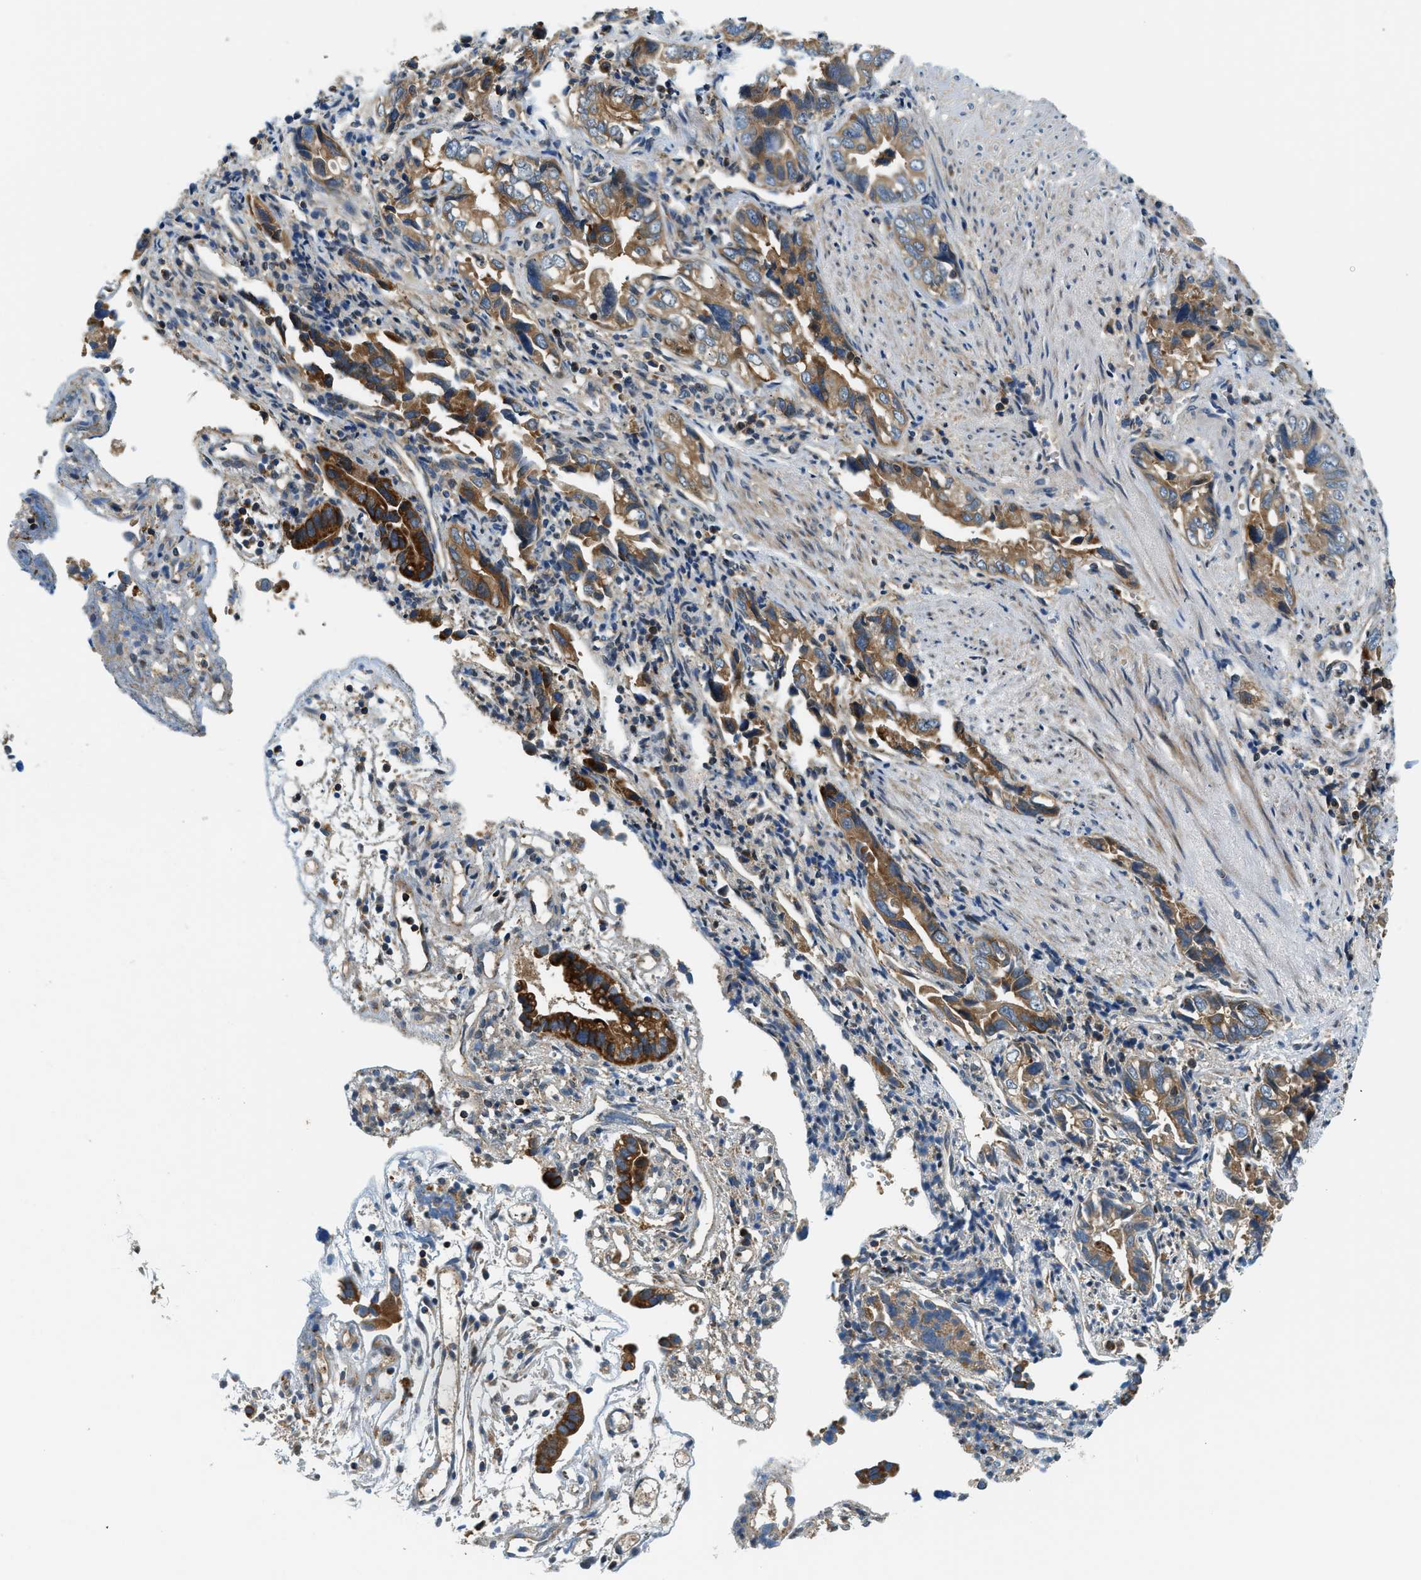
{"staining": {"intensity": "strong", "quantity": ">75%", "location": "cytoplasmic/membranous"}, "tissue": "liver cancer", "cell_type": "Tumor cells", "image_type": "cancer", "snomed": [{"axis": "morphology", "description": "Cholangiocarcinoma"}, {"axis": "topography", "description": "Liver"}], "caption": "Immunohistochemical staining of human liver cancer (cholangiocarcinoma) displays high levels of strong cytoplasmic/membranous protein staining in approximately >75% of tumor cells. Immunohistochemistry (ihc) stains the protein of interest in brown and the nuclei are stained blue.", "gene": "KCNK1", "patient": {"sex": "female", "age": 79}}